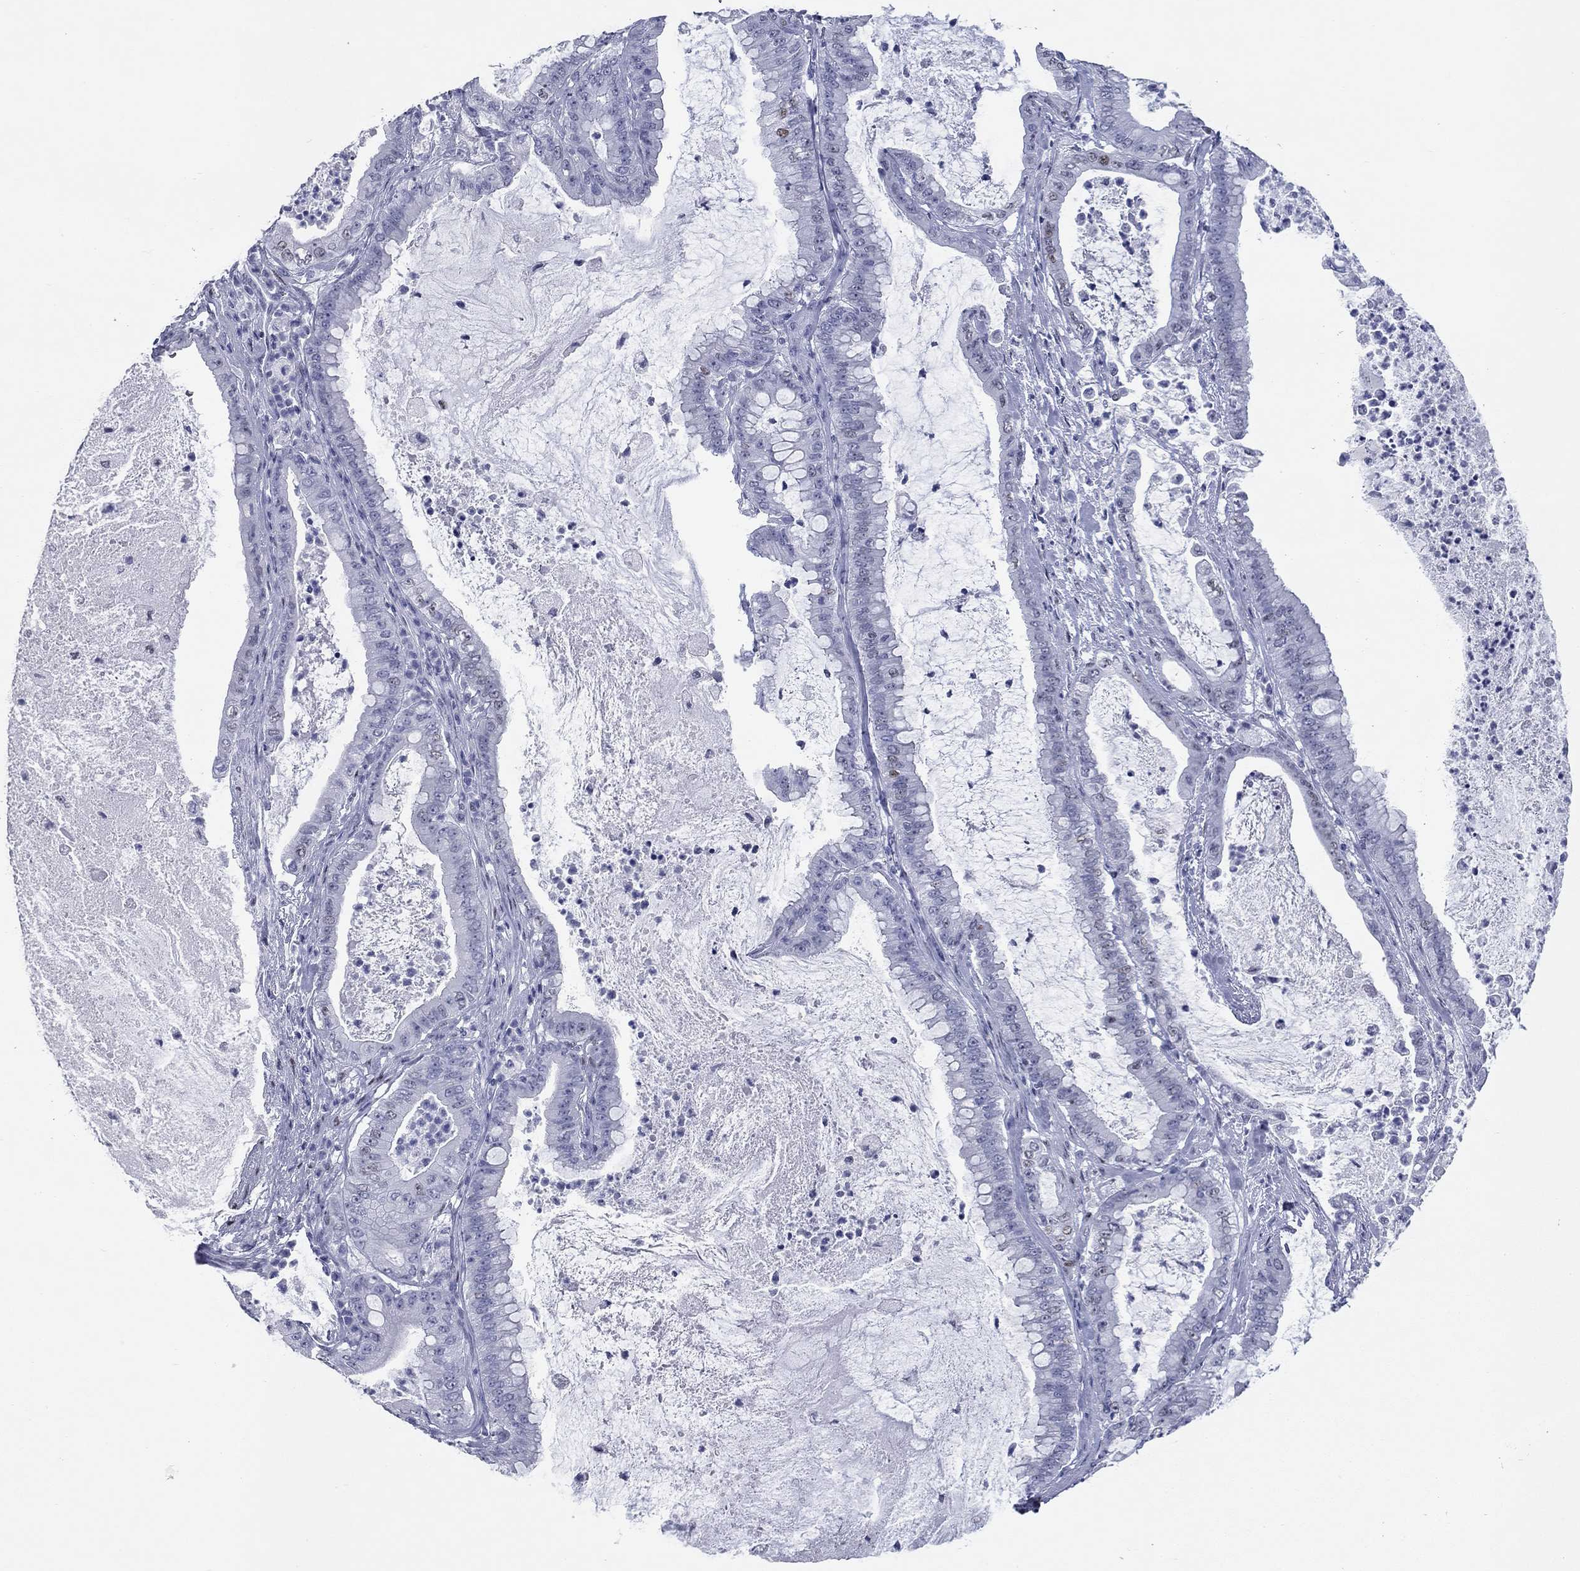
{"staining": {"intensity": "moderate", "quantity": "<25%", "location": "nuclear"}, "tissue": "pancreatic cancer", "cell_type": "Tumor cells", "image_type": "cancer", "snomed": [{"axis": "morphology", "description": "Adenocarcinoma, NOS"}, {"axis": "topography", "description": "Pancreas"}], "caption": "Tumor cells display low levels of moderate nuclear staining in approximately <25% of cells in adenocarcinoma (pancreatic). The staining was performed using DAB, with brown indicating positive protein expression. Nuclei are stained blue with hematoxylin.", "gene": "ASF1B", "patient": {"sex": "male", "age": 71}}